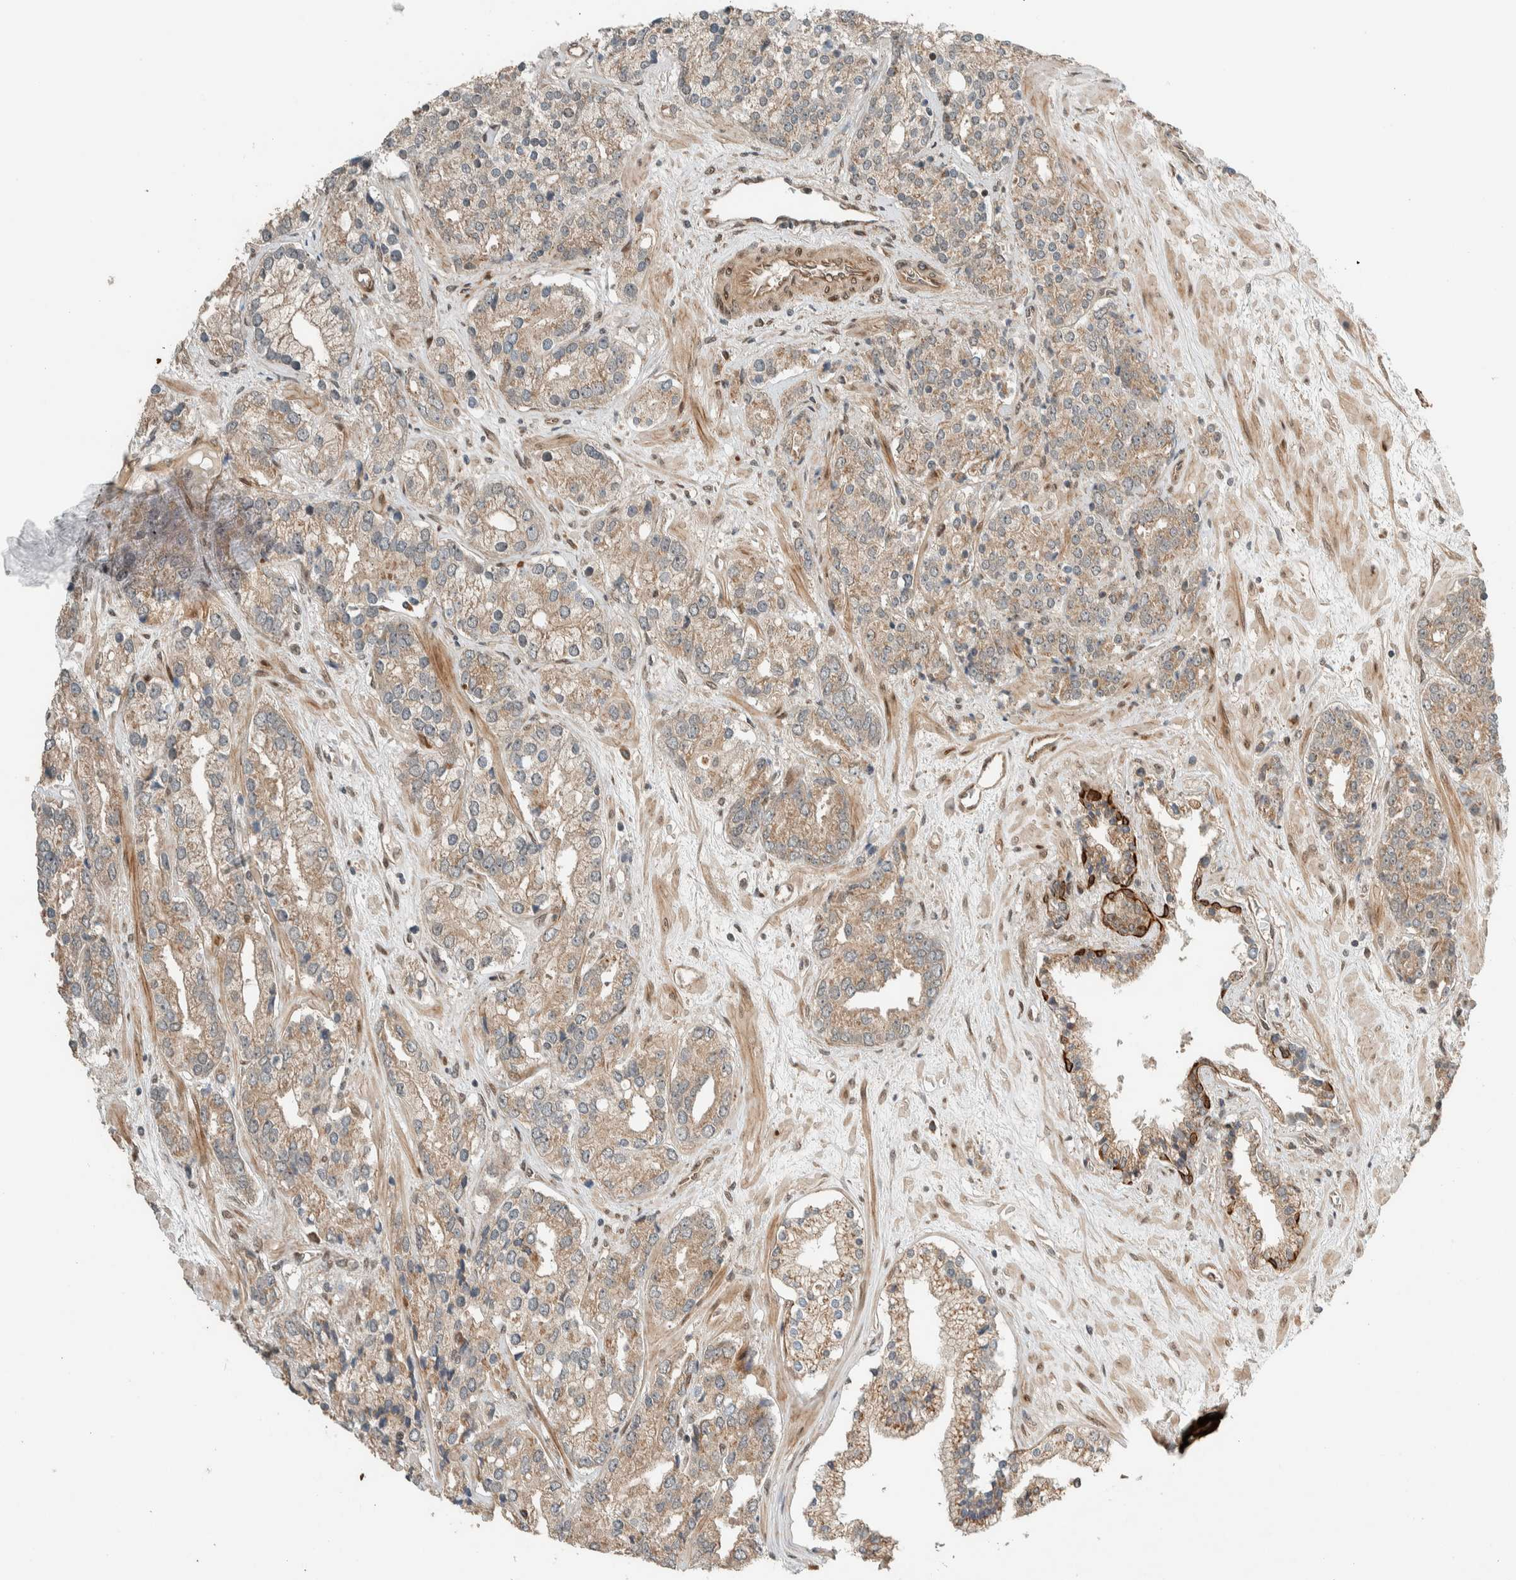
{"staining": {"intensity": "weak", "quantity": ">75%", "location": "cytoplasmic/membranous"}, "tissue": "prostate cancer", "cell_type": "Tumor cells", "image_type": "cancer", "snomed": [{"axis": "morphology", "description": "Adenocarcinoma, High grade"}, {"axis": "topography", "description": "Prostate"}], "caption": "Protein staining of prostate cancer tissue displays weak cytoplasmic/membranous positivity in about >75% of tumor cells.", "gene": "STXBP4", "patient": {"sex": "male", "age": 71}}